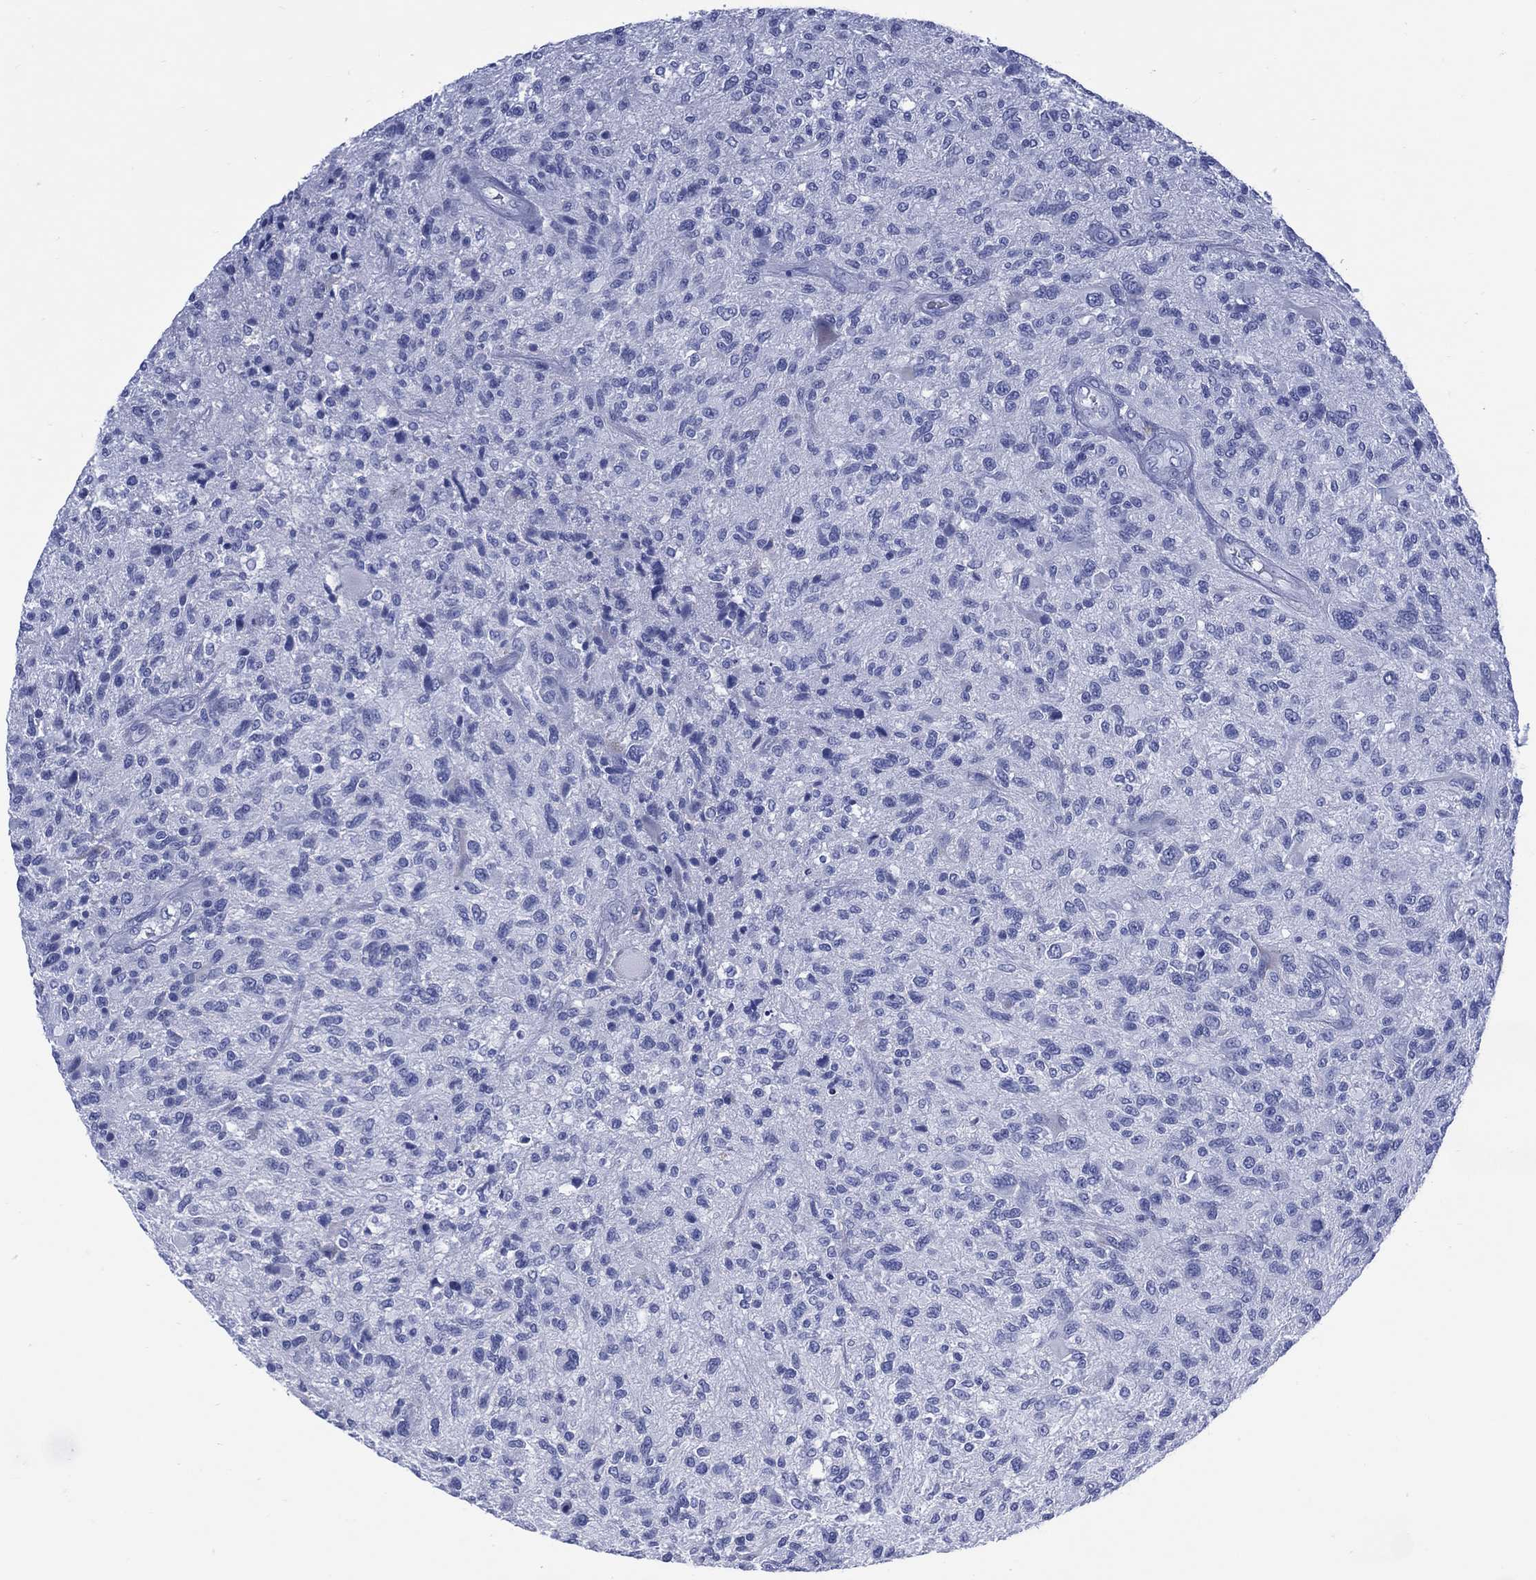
{"staining": {"intensity": "negative", "quantity": "none", "location": "none"}, "tissue": "glioma", "cell_type": "Tumor cells", "image_type": "cancer", "snomed": [{"axis": "morphology", "description": "Glioma, malignant, High grade"}, {"axis": "topography", "description": "Brain"}], "caption": "A micrograph of human glioma is negative for staining in tumor cells.", "gene": "LRRD1", "patient": {"sex": "male", "age": 47}}